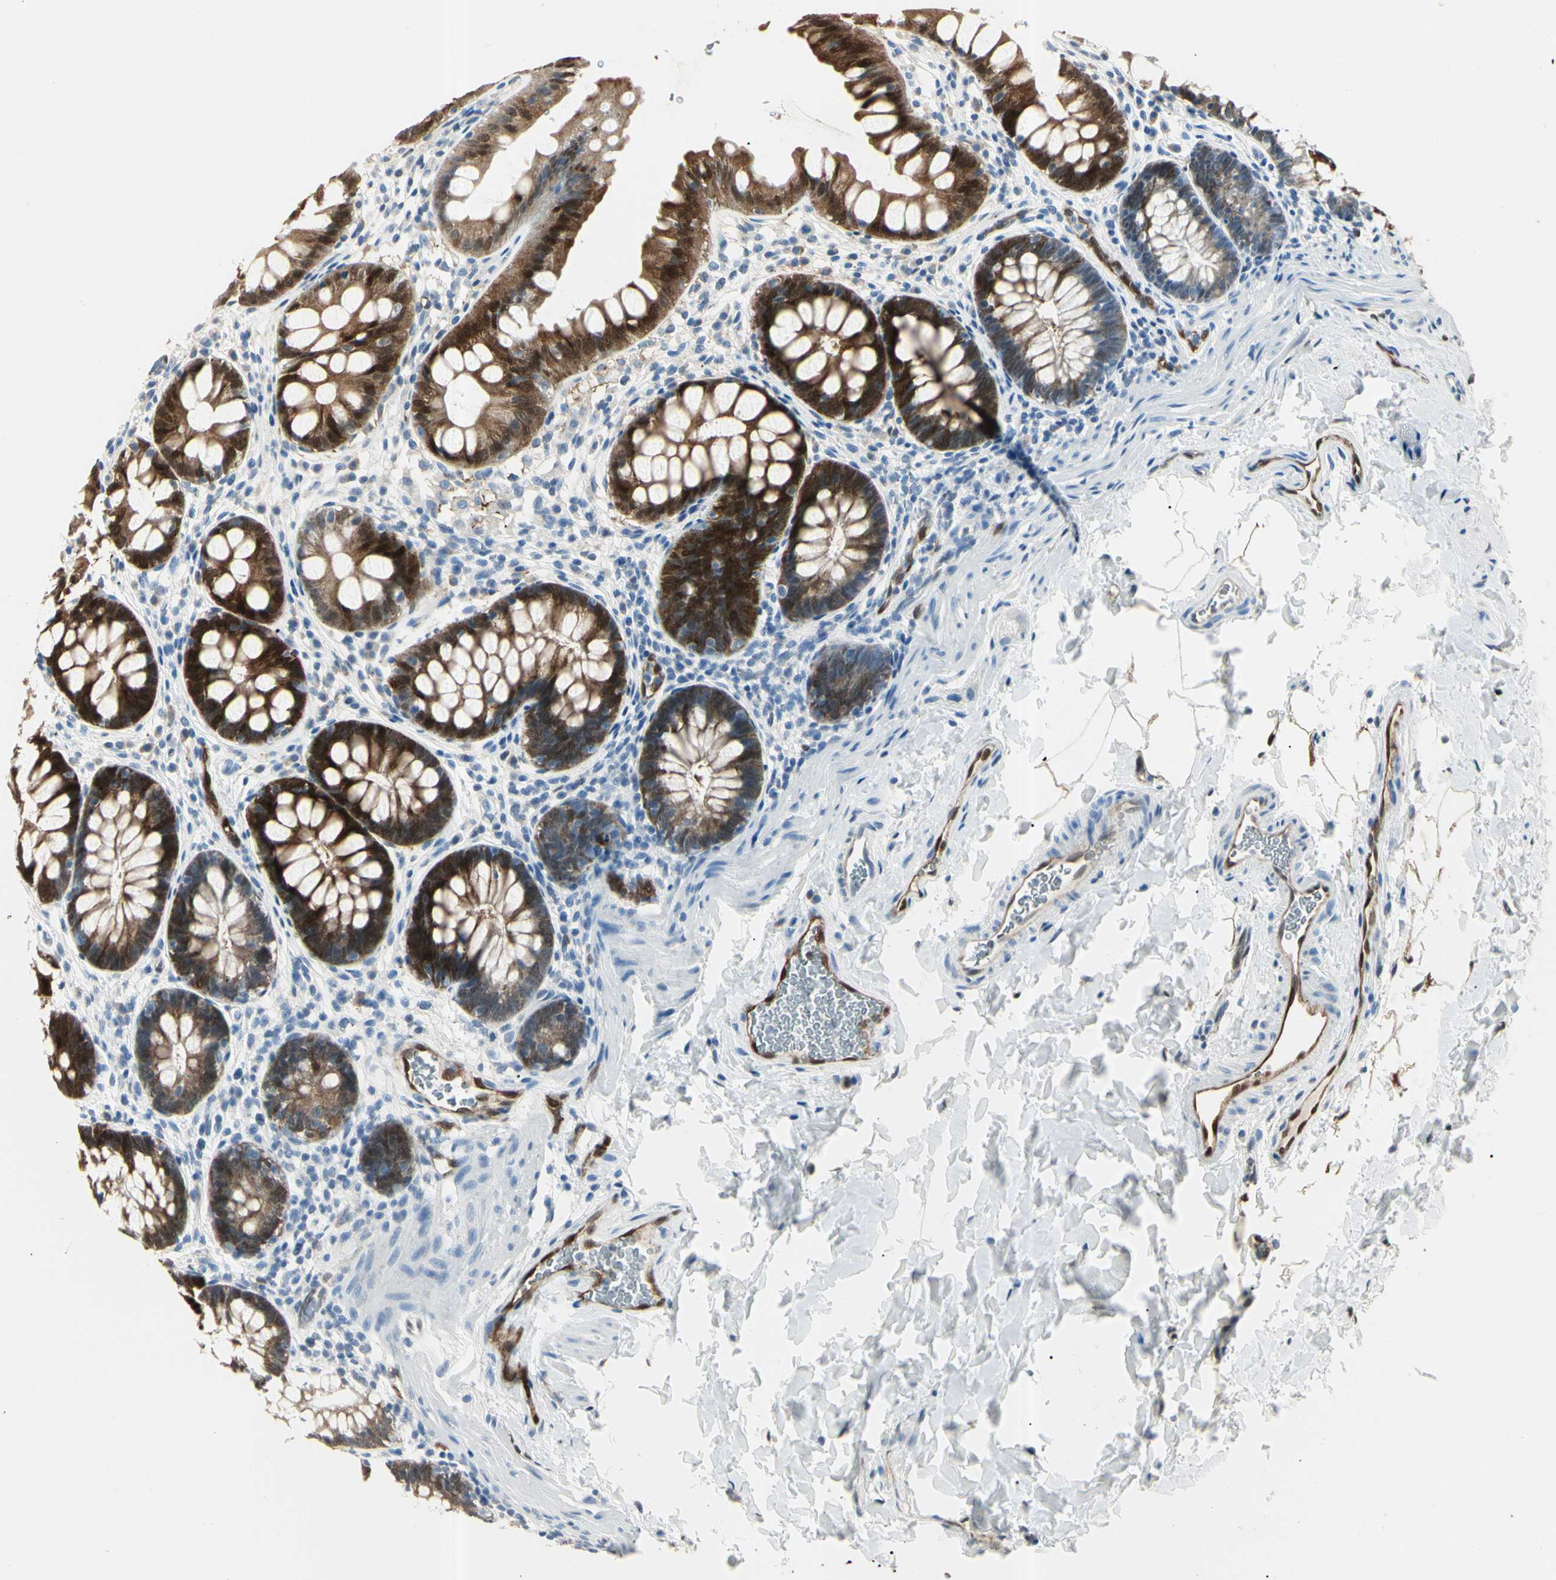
{"staining": {"intensity": "strong", "quantity": ">75%", "location": "cytoplasmic/membranous,nuclear"}, "tissue": "rectum", "cell_type": "Glandular cells", "image_type": "normal", "snomed": [{"axis": "morphology", "description": "Normal tissue, NOS"}, {"axis": "topography", "description": "Rectum"}], "caption": "Benign rectum exhibits strong cytoplasmic/membranous,nuclear expression in about >75% of glandular cells, visualized by immunohistochemistry.", "gene": "AKR1C3", "patient": {"sex": "female", "age": 24}}